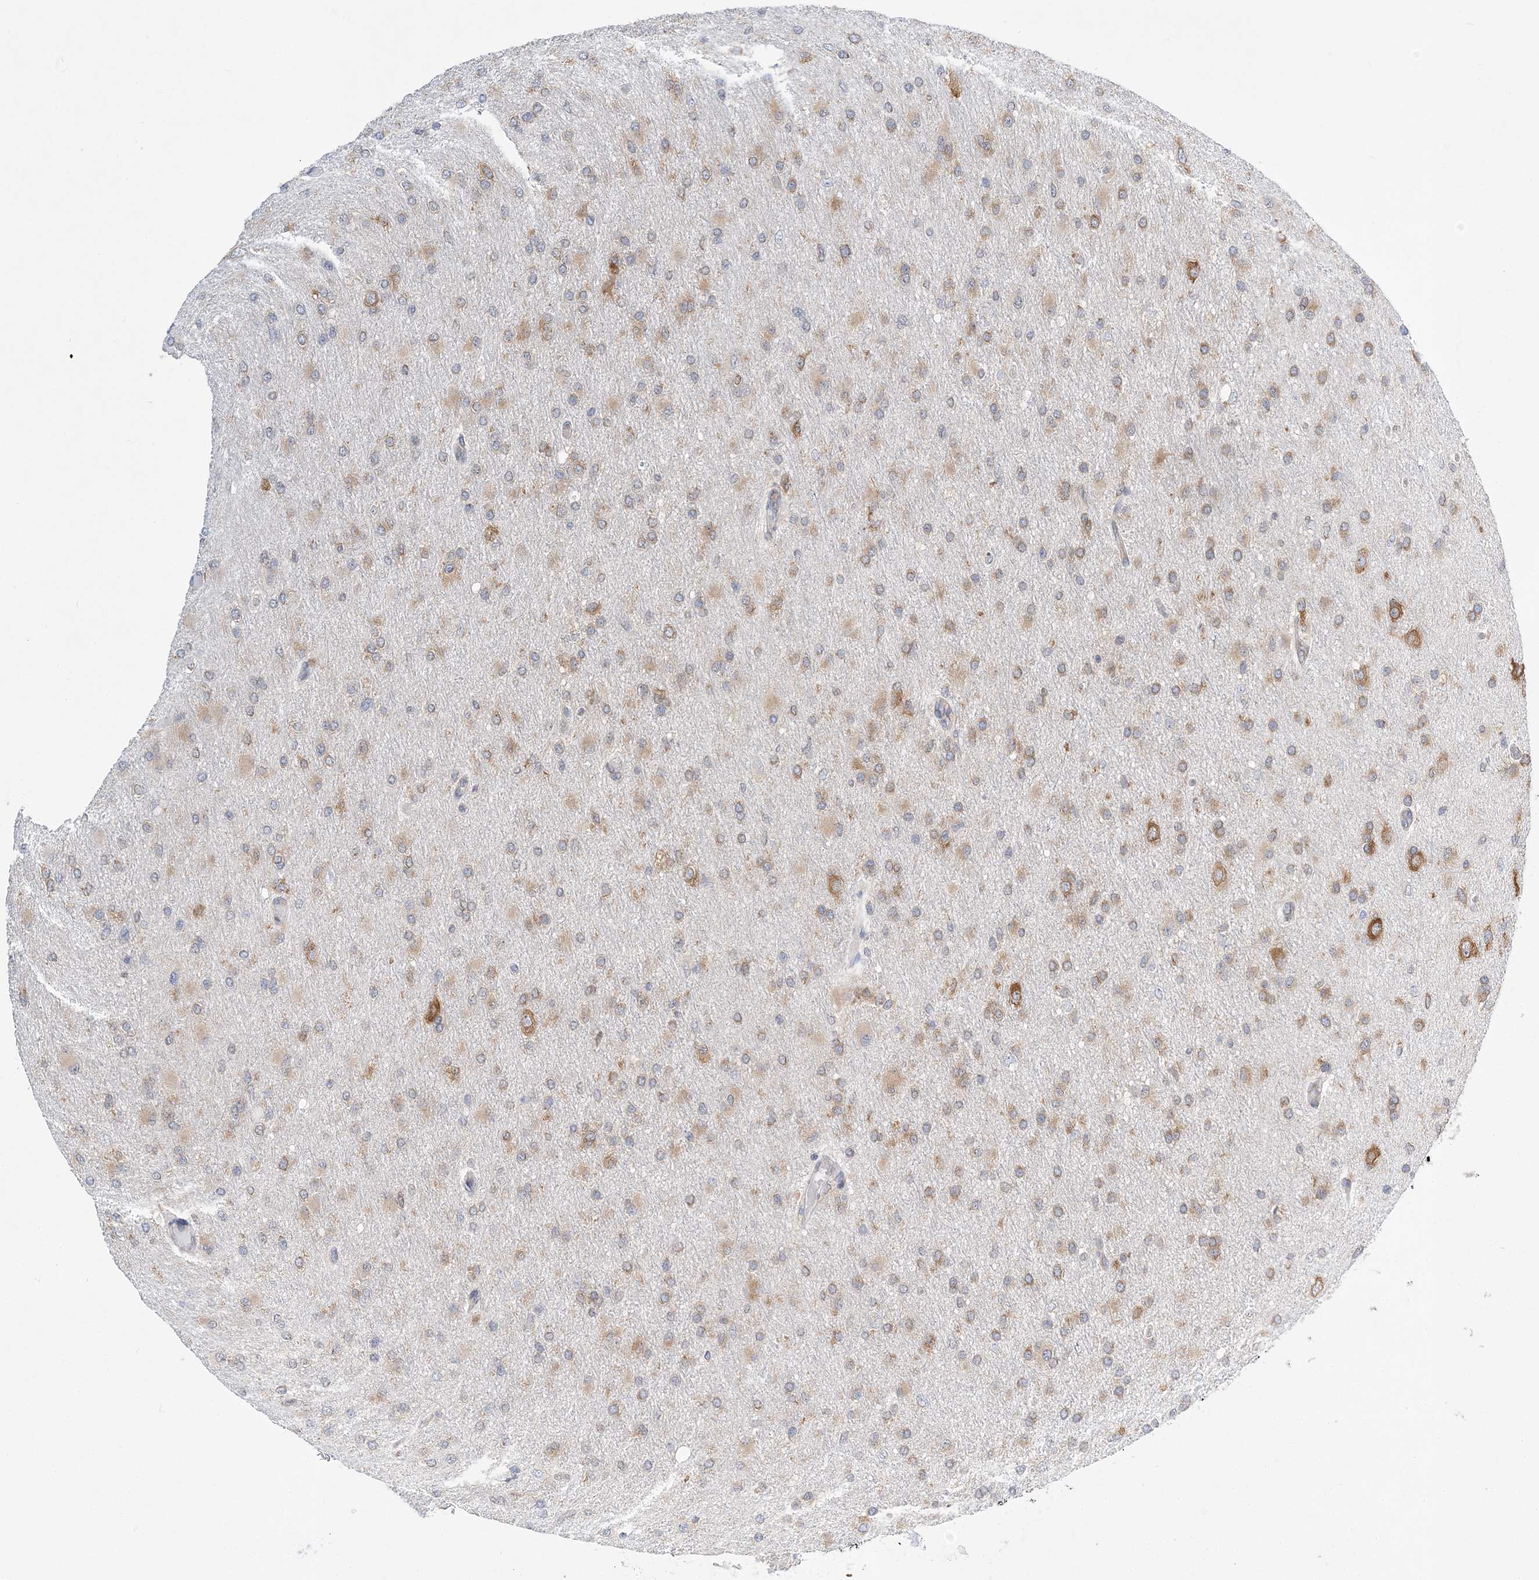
{"staining": {"intensity": "moderate", "quantity": "25%-75%", "location": "cytoplasmic/membranous"}, "tissue": "glioma", "cell_type": "Tumor cells", "image_type": "cancer", "snomed": [{"axis": "morphology", "description": "Glioma, malignant, High grade"}, {"axis": "topography", "description": "Cerebral cortex"}], "caption": "Protein expression analysis of glioma demonstrates moderate cytoplasmic/membranous positivity in about 25%-75% of tumor cells. (Stains: DAB (3,3'-diaminobenzidine) in brown, nuclei in blue, Microscopy: brightfield microscopy at high magnification).", "gene": "LARP4B", "patient": {"sex": "female", "age": 36}}